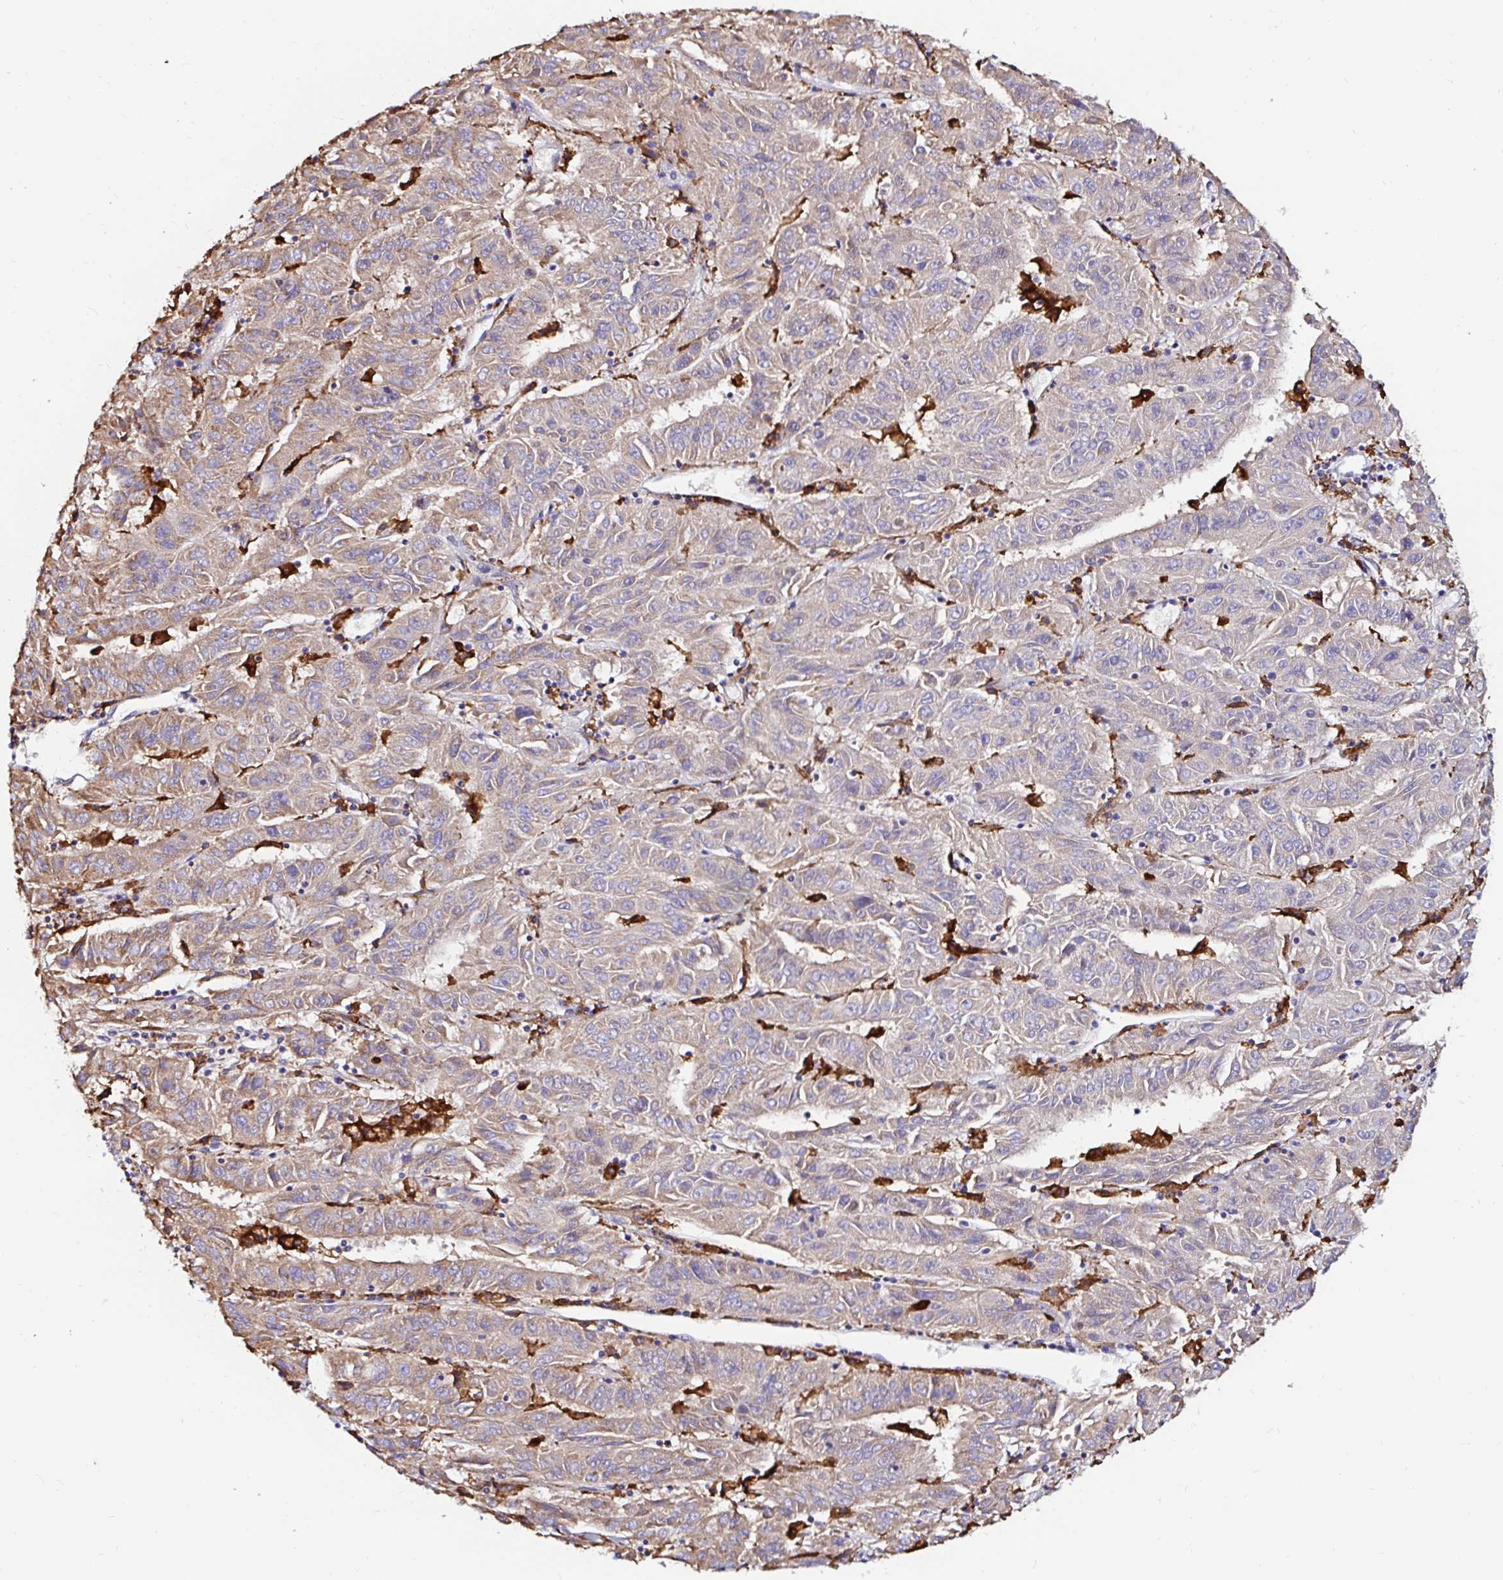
{"staining": {"intensity": "moderate", "quantity": ">75%", "location": "cytoplasmic/membranous"}, "tissue": "pancreatic cancer", "cell_type": "Tumor cells", "image_type": "cancer", "snomed": [{"axis": "morphology", "description": "Adenocarcinoma, NOS"}, {"axis": "topography", "description": "Pancreas"}], "caption": "Human pancreatic cancer stained for a protein (brown) reveals moderate cytoplasmic/membranous positive staining in approximately >75% of tumor cells.", "gene": "MSR1", "patient": {"sex": "male", "age": 63}}